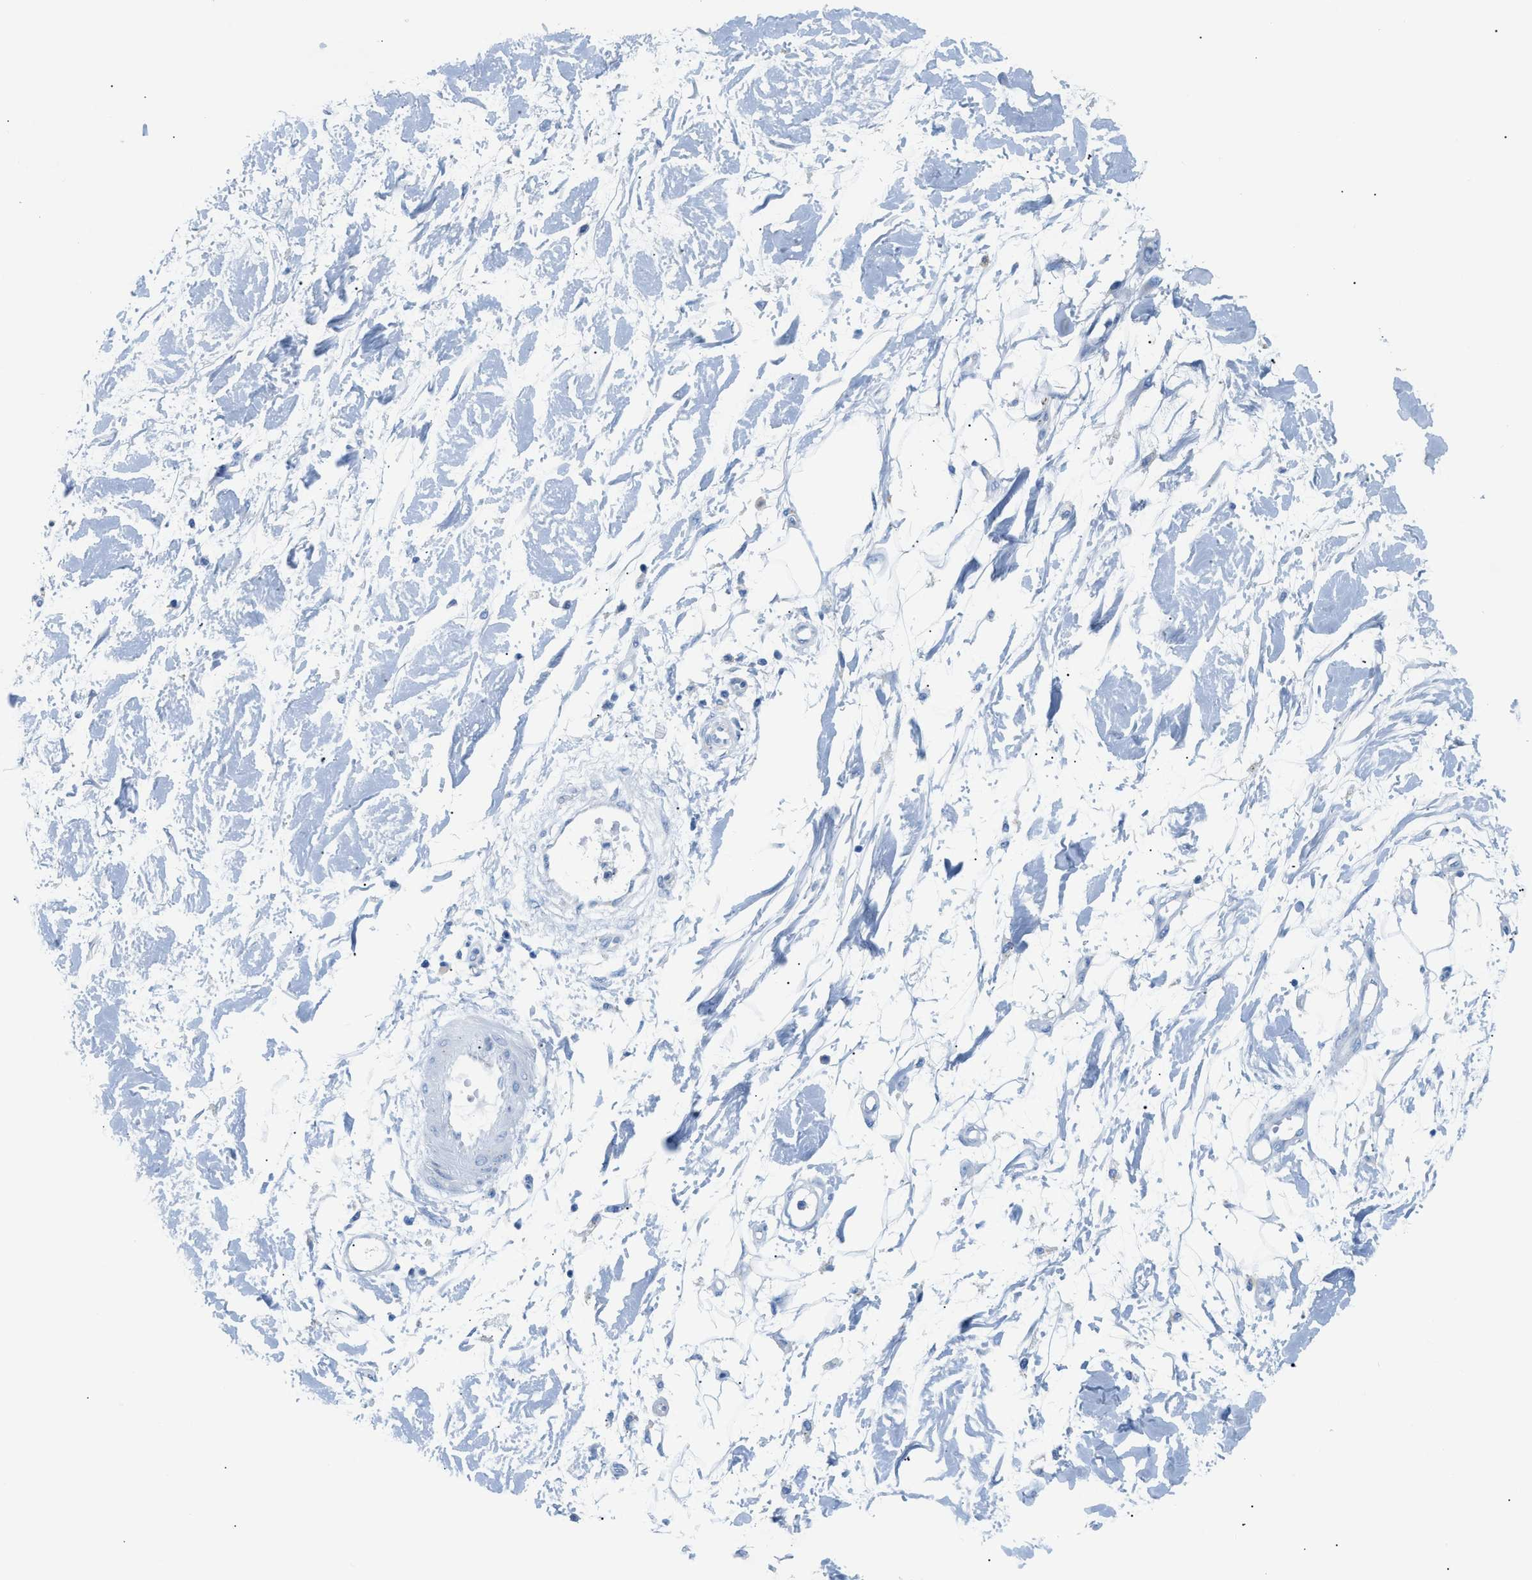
{"staining": {"intensity": "negative", "quantity": "none", "location": "none"}, "tissue": "adipose tissue", "cell_type": "Adipocytes", "image_type": "normal", "snomed": [{"axis": "morphology", "description": "Normal tissue, NOS"}, {"axis": "morphology", "description": "Squamous cell carcinoma, NOS"}, {"axis": "topography", "description": "Skin"}, {"axis": "topography", "description": "Peripheral nerve tissue"}], "caption": "Protein analysis of normal adipose tissue shows no significant staining in adipocytes. Brightfield microscopy of immunohistochemistry (IHC) stained with DAB (brown) and hematoxylin (blue), captured at high magnification.", "gene": "FDCSP", "patient": {"sex": "male", "age": 83}}